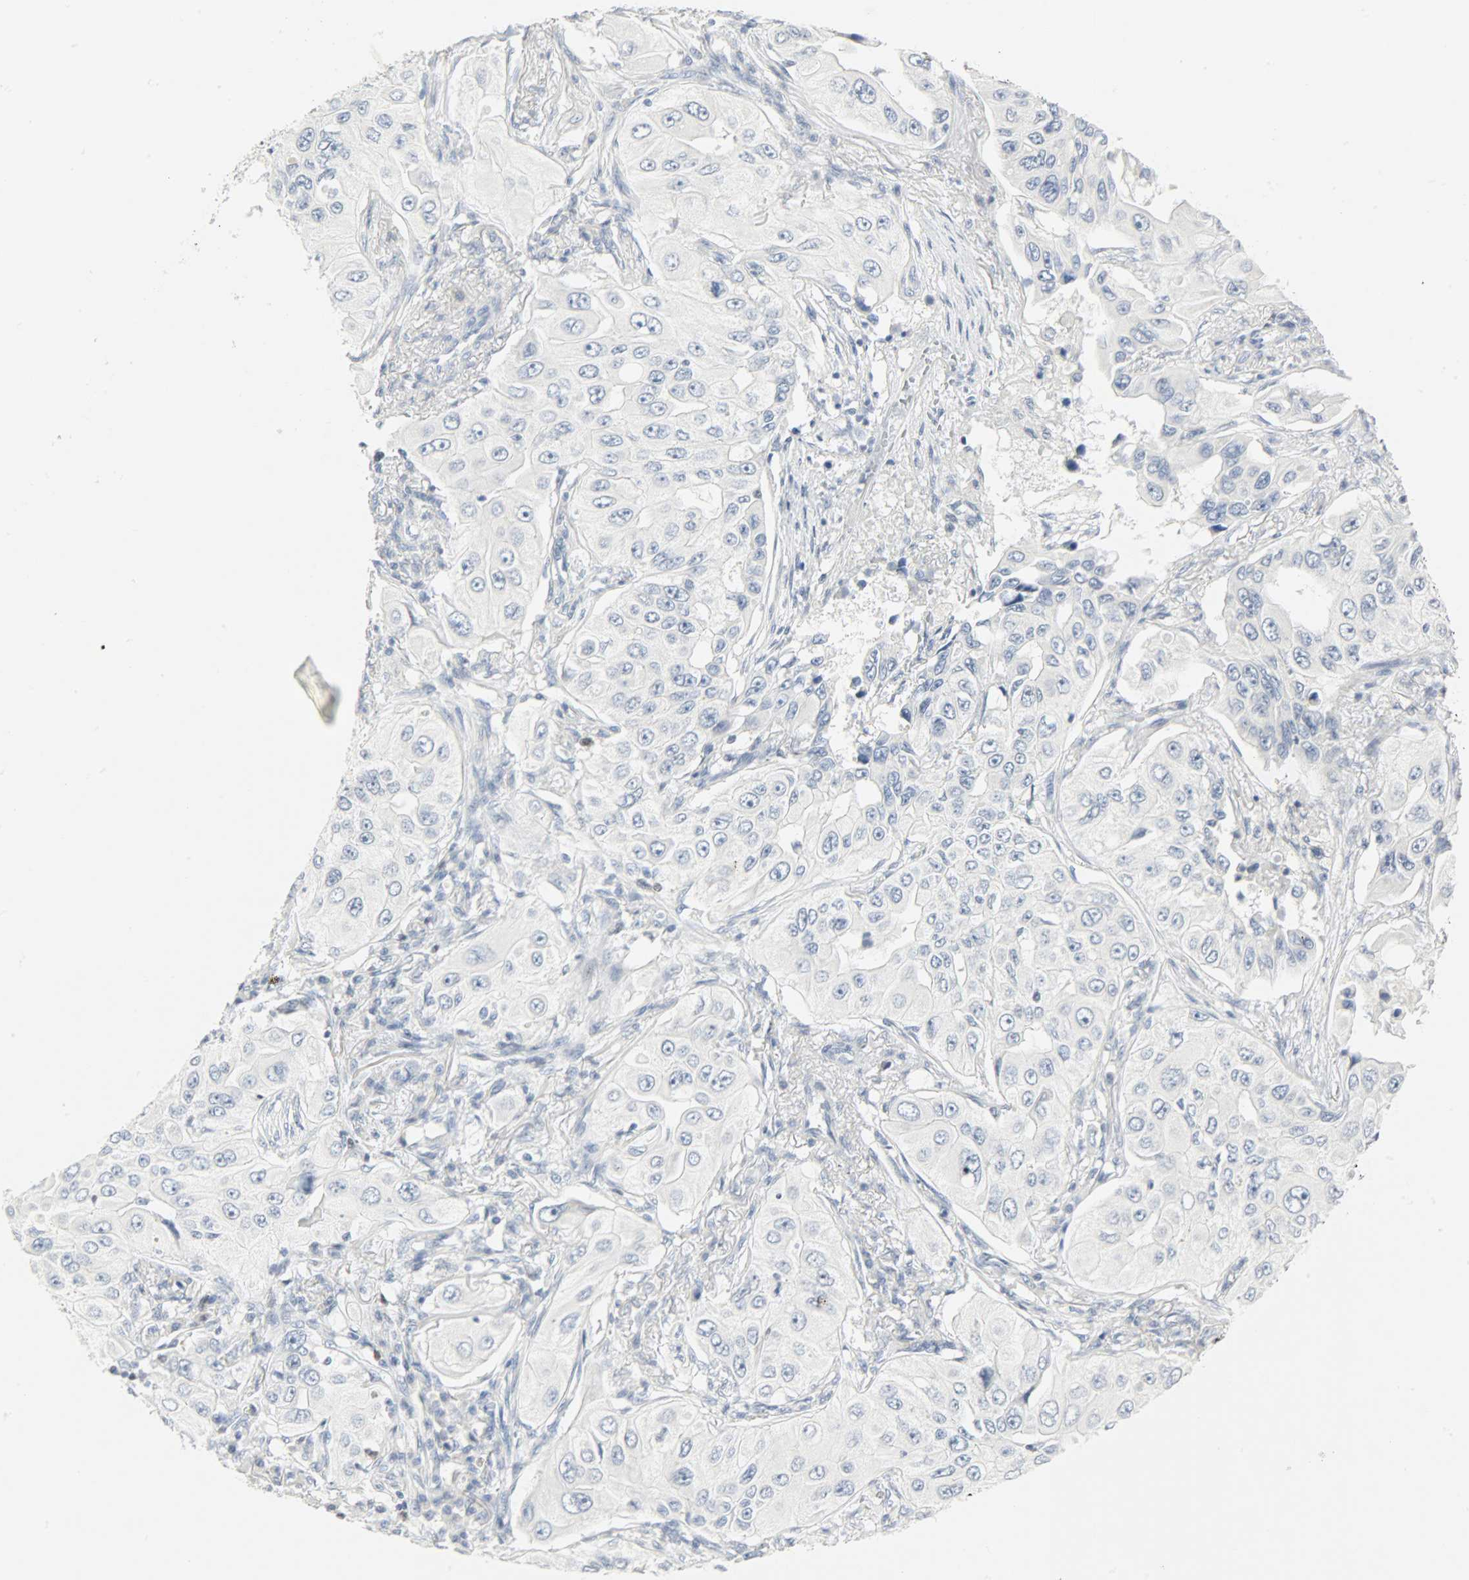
{"staining": {"intensity": "negative", "quantity": "none", "location": "none"}, "tissue": "lung cancer", "cell_type": "Tumor cells", "image_type": "cancer", "snomed": [{"axis": "morphology", "description": "Adenocarcinoma, NOS"}, {"axis": "topography", "description": "Lung"}], "caption": "Immunohistochemistry (IHC) photomicrograph of adenocarcinoma (lung) stained for a protein (brown), which demonstrates no expression in tumor cells. Nuclei are stained in blue.", "gene": "HELLS", "patient": {"sex": "male", "age": 84}}